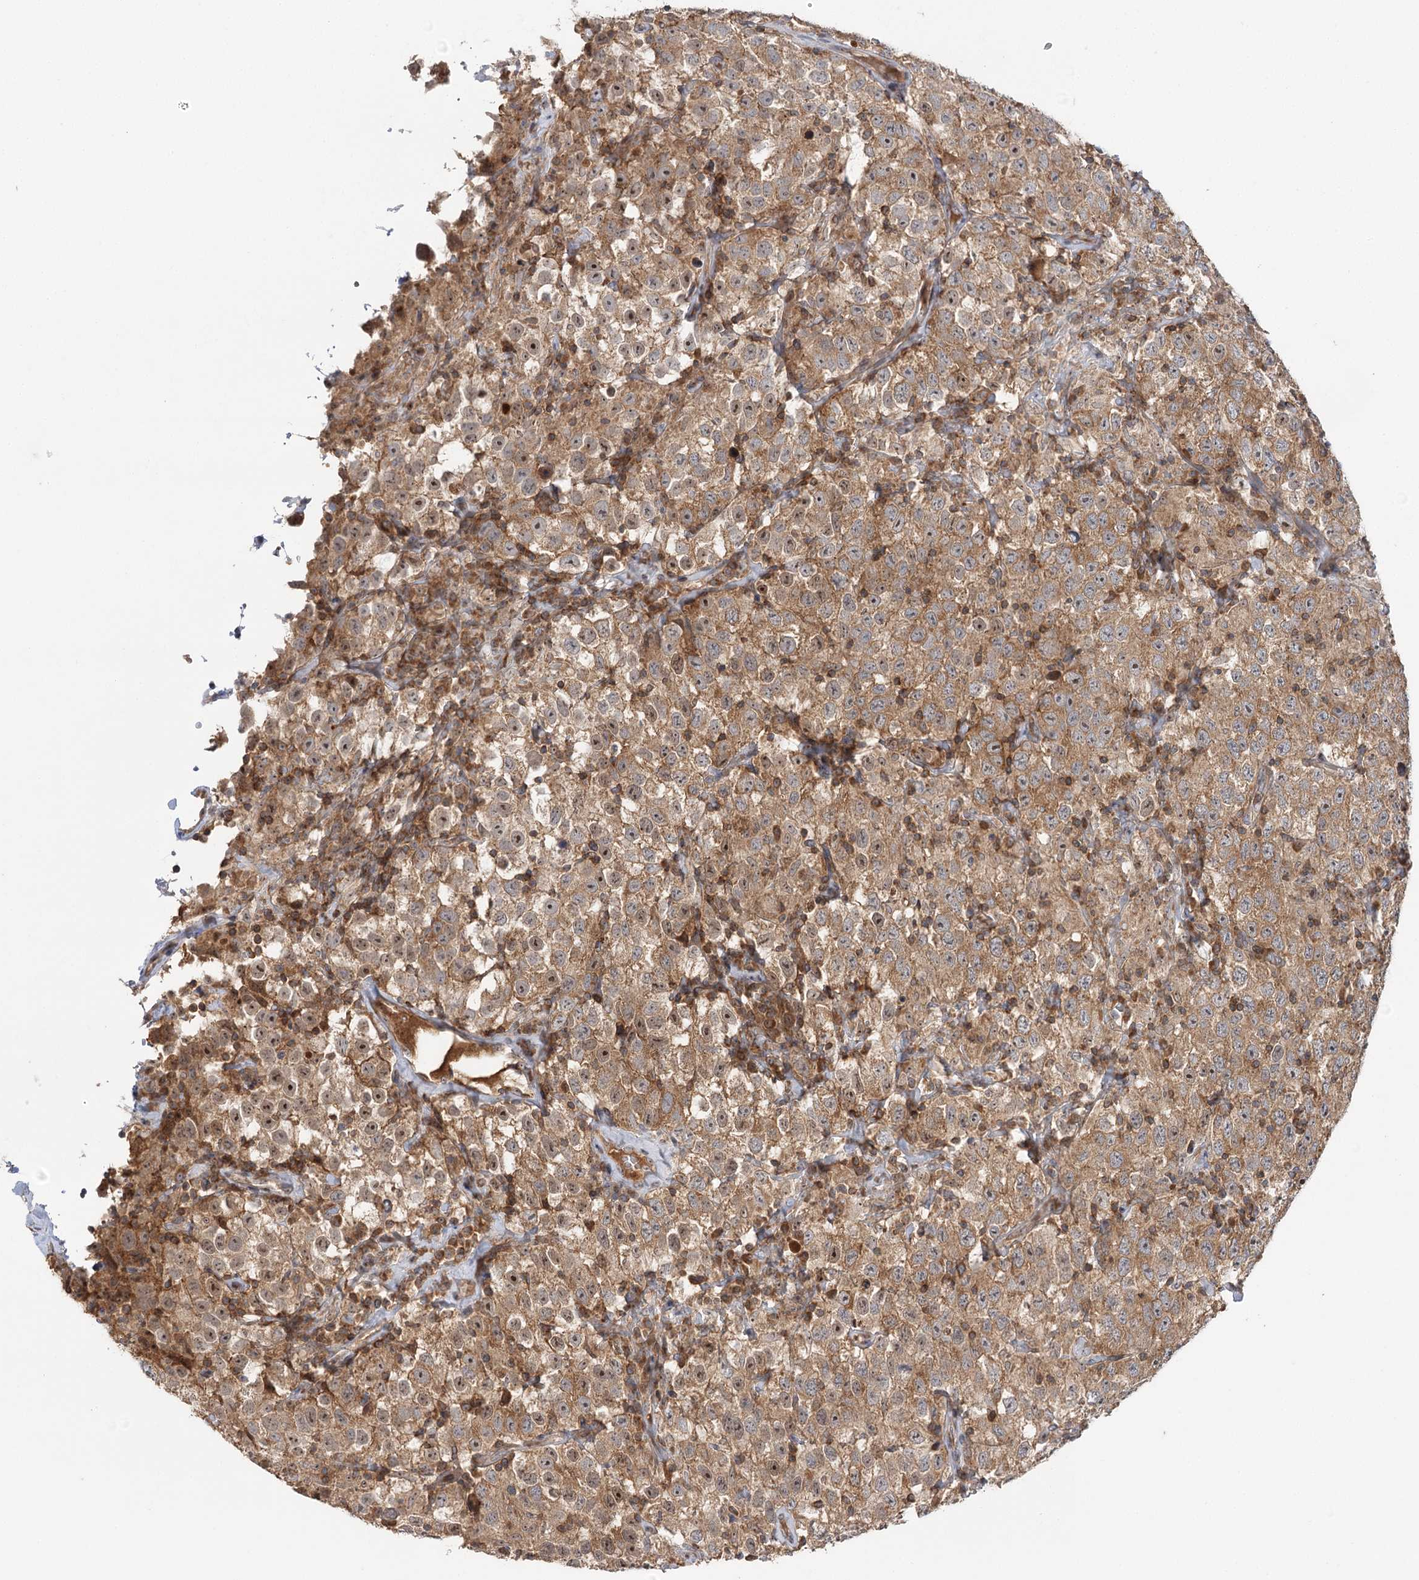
{"staining": {"intensity": "moderate", "quantity": ">75%", "location": "cytoplasmic/membranous,nuclear"}, "tissue": "testis cancer", "cell_type": "Tumor cells", "image_type": "cancer", "snomed": [{"axis": "morphology", "description": "Seminoma, NOS"}, {"axis": "topography", "description": "Testis"}], "caption": "This photomicrograph demonstrates IHC staining of human testis cancer, with medium moderate cytoplasmic/membranous and nuclear positivity in about >75% of tumor cells.", "gene": "RAPGEF6", "patient": {"sex": "male", "age": 41}}